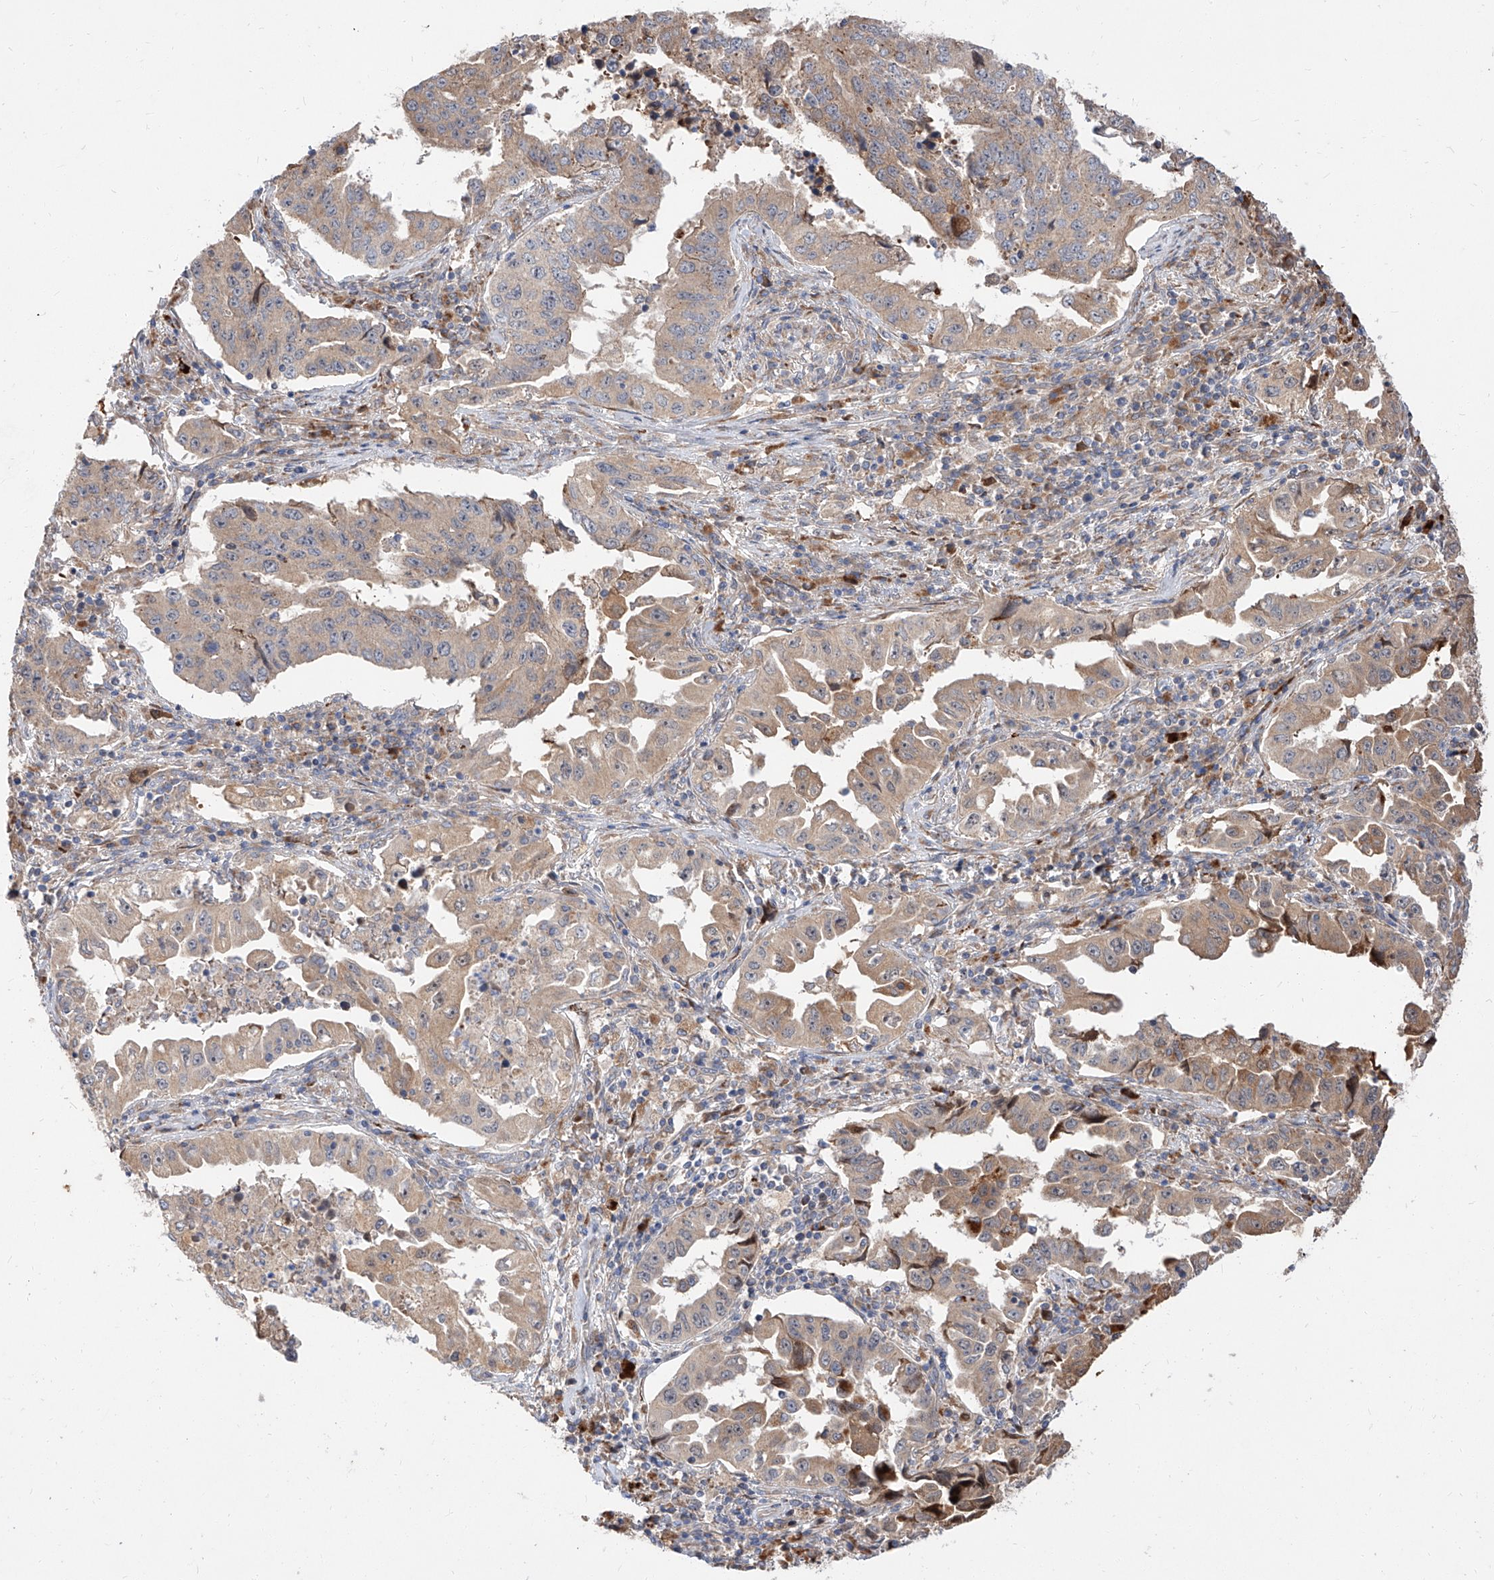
{"staining": {"intensity": "weak", "quantity": "<25%", "location": "cytoplasmic/membranous"}, "tissue": "lung cancer", "cell_type": "Tumor cells", "image_type": "cancer", "snomed": [{"axis": "morphology", "description": "Adenocarcinoma, NOS"}, {"axis": "topography", "description": "Lung"}], "caption": "DAB immunohistochemical staining of human lung adenocarcinoma reveals no significant staining in tumor cells. (DAB (3,3'-diaminobenzidine) IHC with hematoxylin counter stain).", "gene": "DIRAS3", "patient": {"sex": "female", "age": 51}}